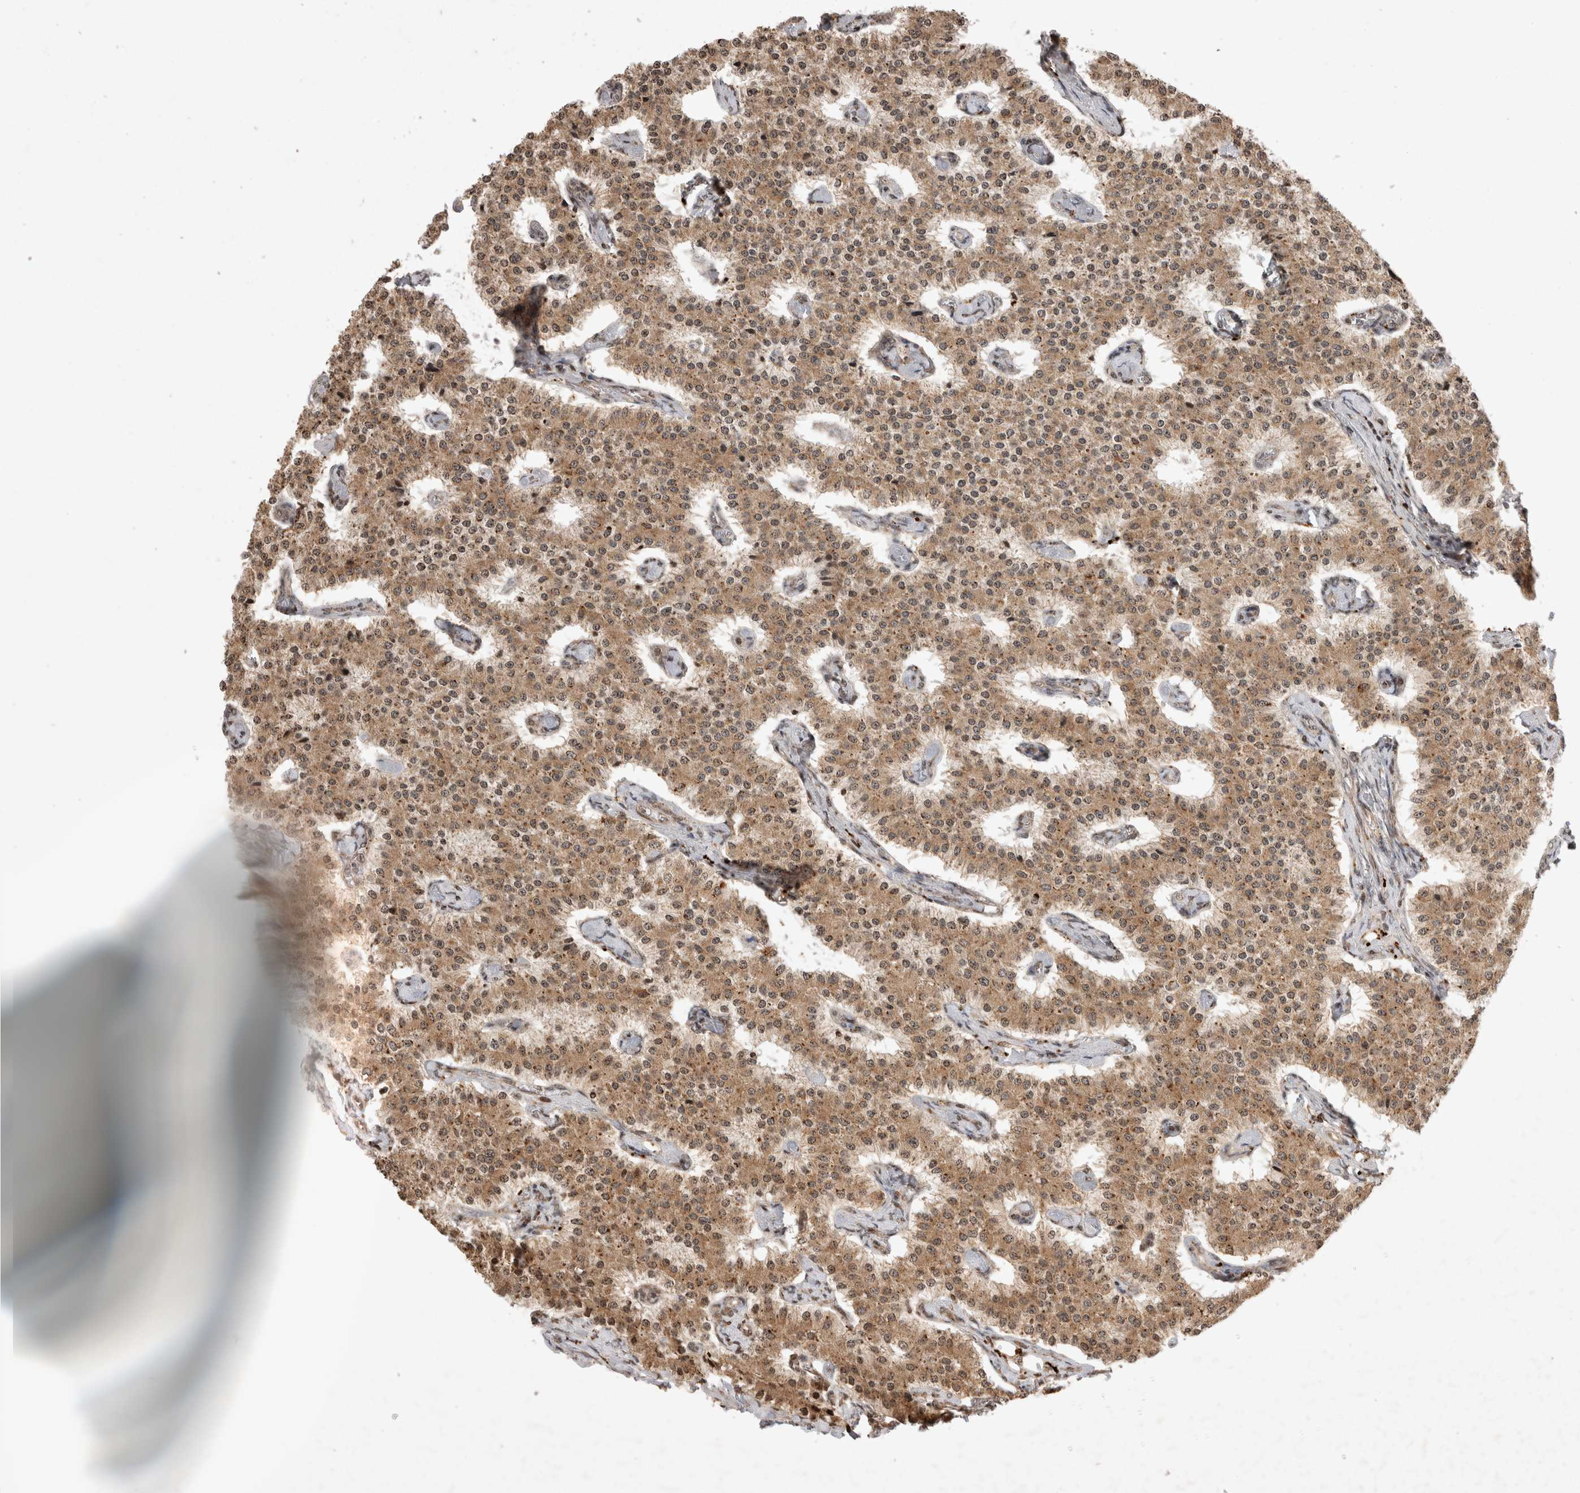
{"staining": {"intensity": "moderate", "quantity": ">75%", "location": "cytoplasmic/membranous"}, "tissue": "carcinoid", "cell_type": "Tumor cells", "image_type": "cancer", "snomed": [{"axis": "morphology", "description": "Carcinoid, malignant, NOS"}, {"axis": "topography", "description": "Colon"}], "caption": "Moderate cytoplasmic/membranous expression for a protein is present in approximately >75% of tumor cells of carcinoid (malignant) using IHC.", "gene": "FAM221A", "patient": {"sex": "female", "age": 52}}